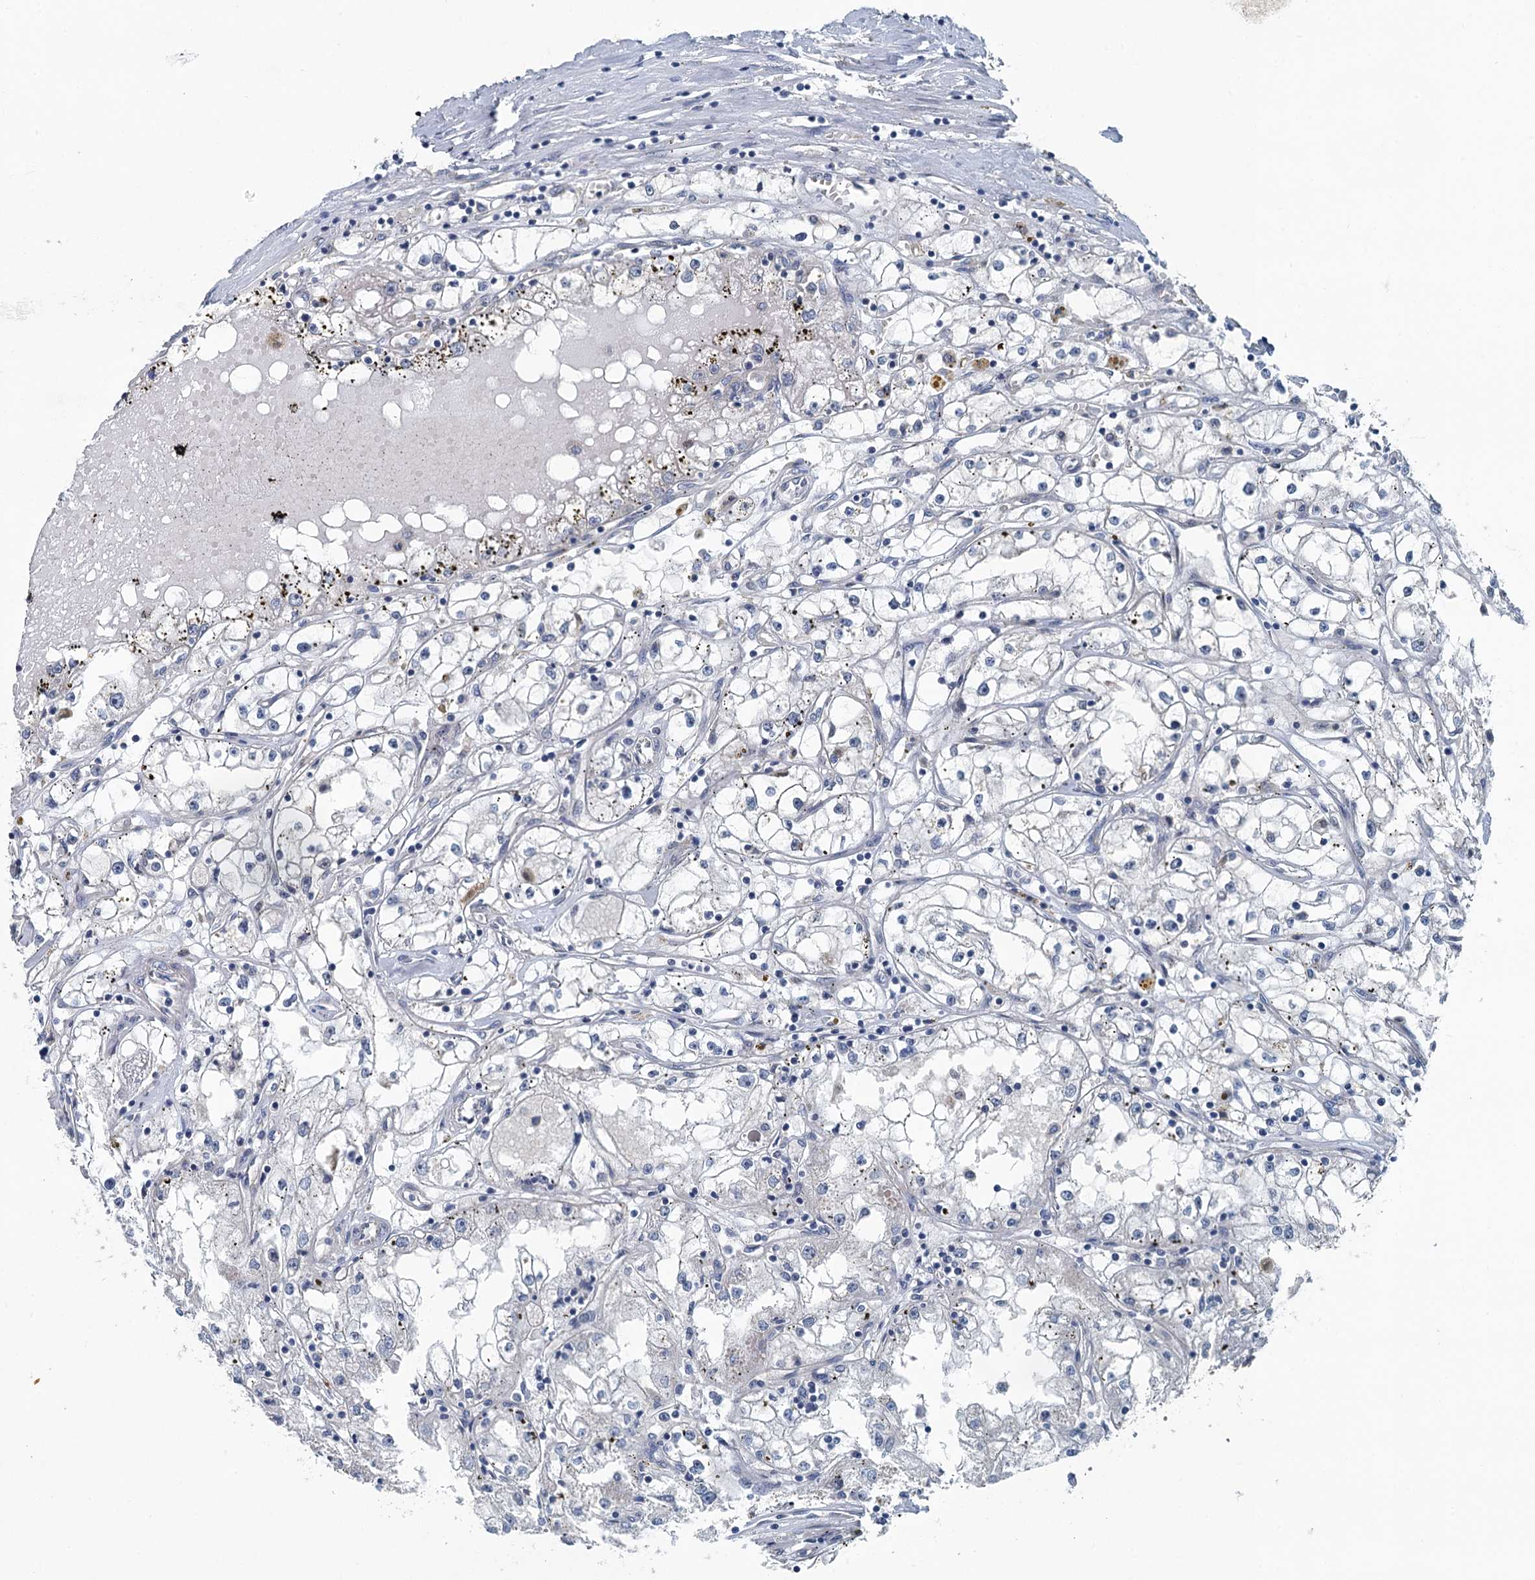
{"staining": {"intensity": "negative", "quantity": "none", "location": "none"}, "tissue": "renal cancer", "cell_type": "Tumor cells", "image_type": "cancer", "snomed": [{"axis": "morphology", "description": "Adenocarcinoma, NOS"}, {"axis": "topography", "description": "Kidney"}], "caption": "Renal cancer was stained to show a protein in brown. There is no significant positivity in tumor cells.", "gene": "GCLM", "patient": {"sex": "male", "age": 56}}